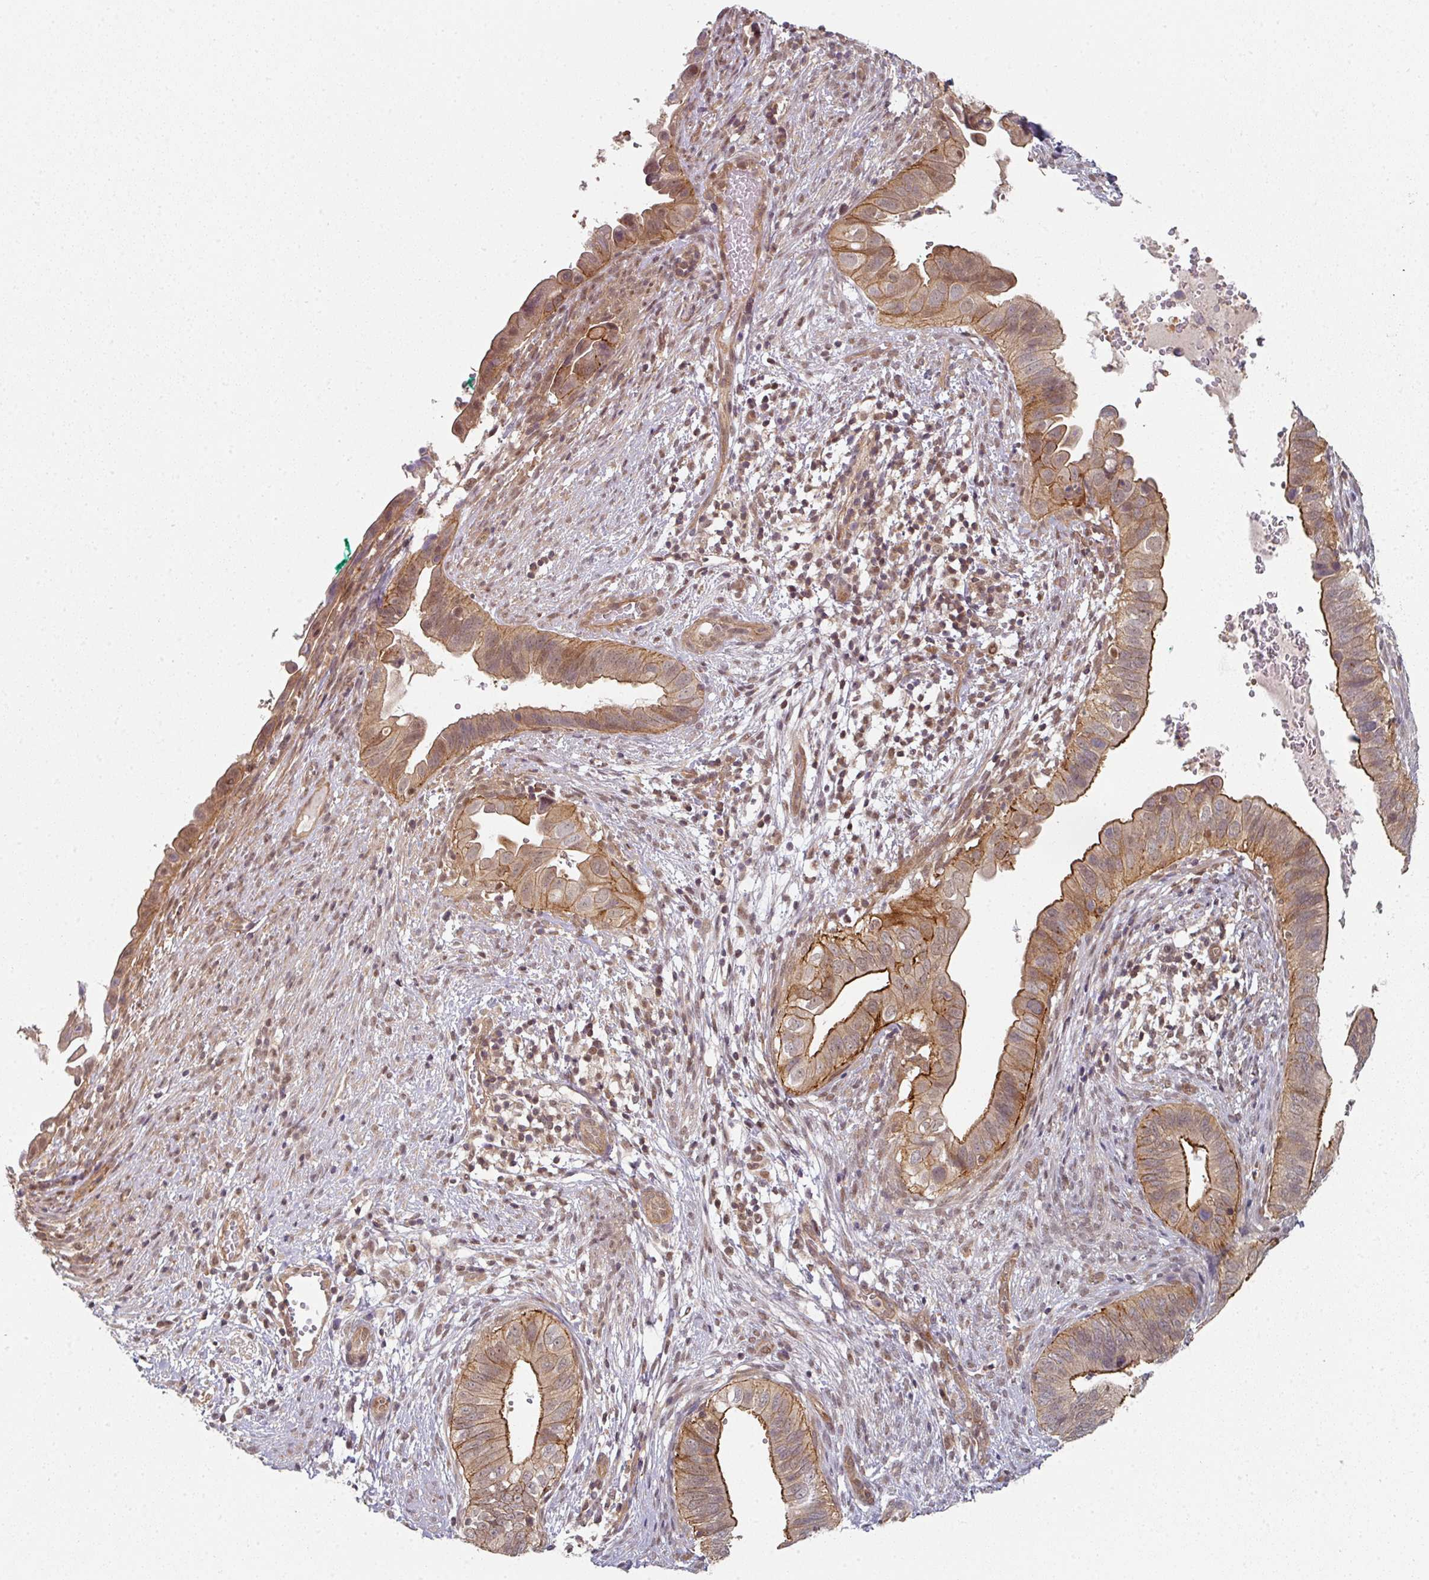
{"staining": {"intensity": "moderate", "quantity": ">75%", "location": "cytoplasmic/membranous"}, "tissue": "cervical cancer", "cell_type": "Tumor cells", "image_type": "cancer", "snomed": [{"axis": "morphology", "description": "Adenocarcinoma, NOS"}, {"axis": "topography", "description": "Cervix"}], "caption": "Cervical adenocarcinoma stained for a protein exhibits moderate cytoplasmic/membranous positivity in tumor cells.", "gene": "PSME3IP1", "patient": {"sex": "female", "age": 42}}